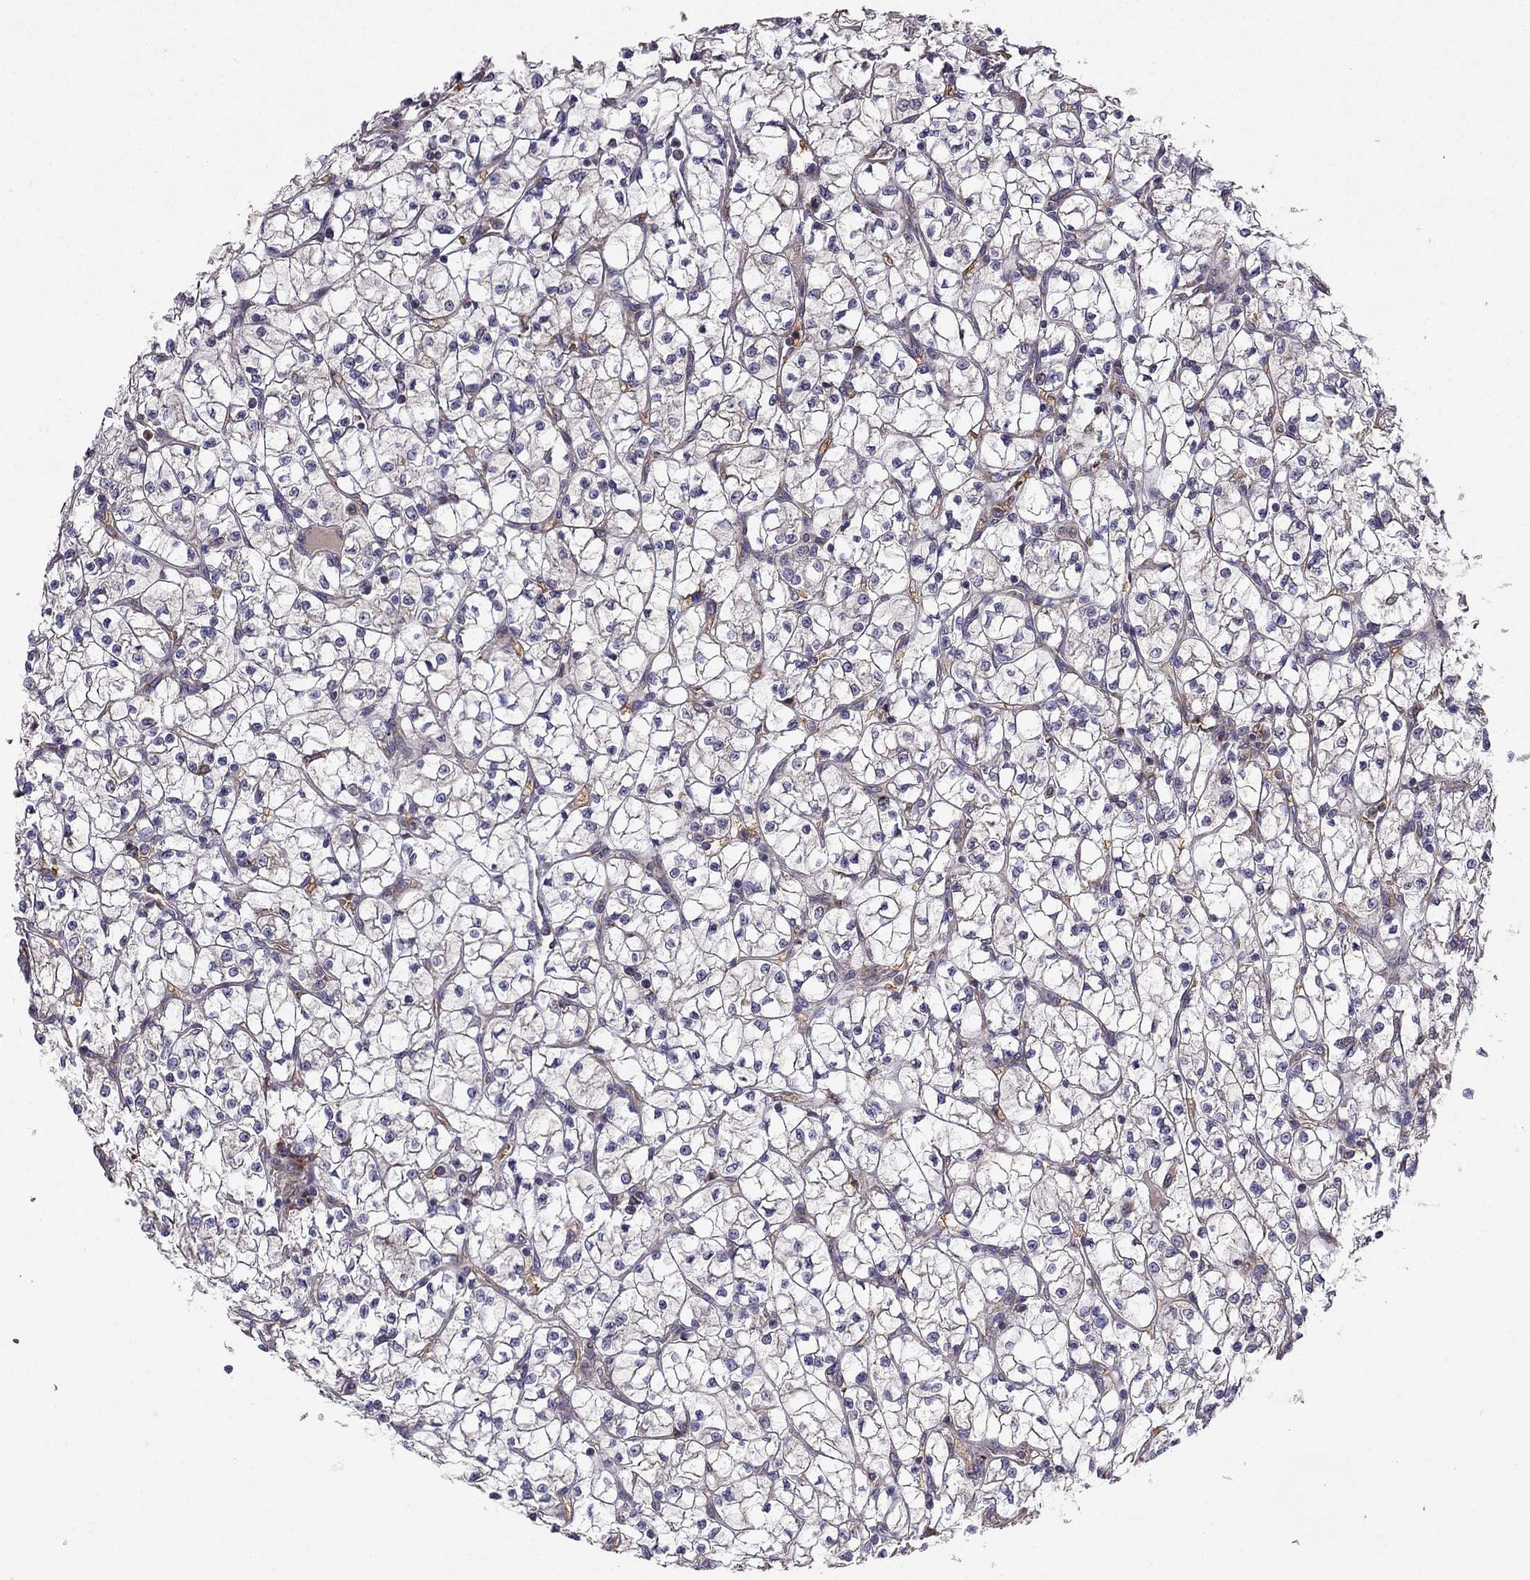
{"staining": {"intensity": "negative", "quantity": "none", "location": "none"}, "tissue": "renal cancer", "cell_type": "Tumor cells", "image_type": "cancer", "snomed": [{"axis": "morphology", "description": "Adenocarcinoma, NOS"}, {"axis": "topography", "description": "Kidney"}], "caption": "Immunohistochemistry (IHC) histopathology image of neoplastic tissue: renal adenocarcinoma stained with DAB (3,3'-diaminobenzidine) displays no significant protein positivity in tumor cells.", "gene": "B4GALT7", "patient": {"sex": "female", "age": 64}}